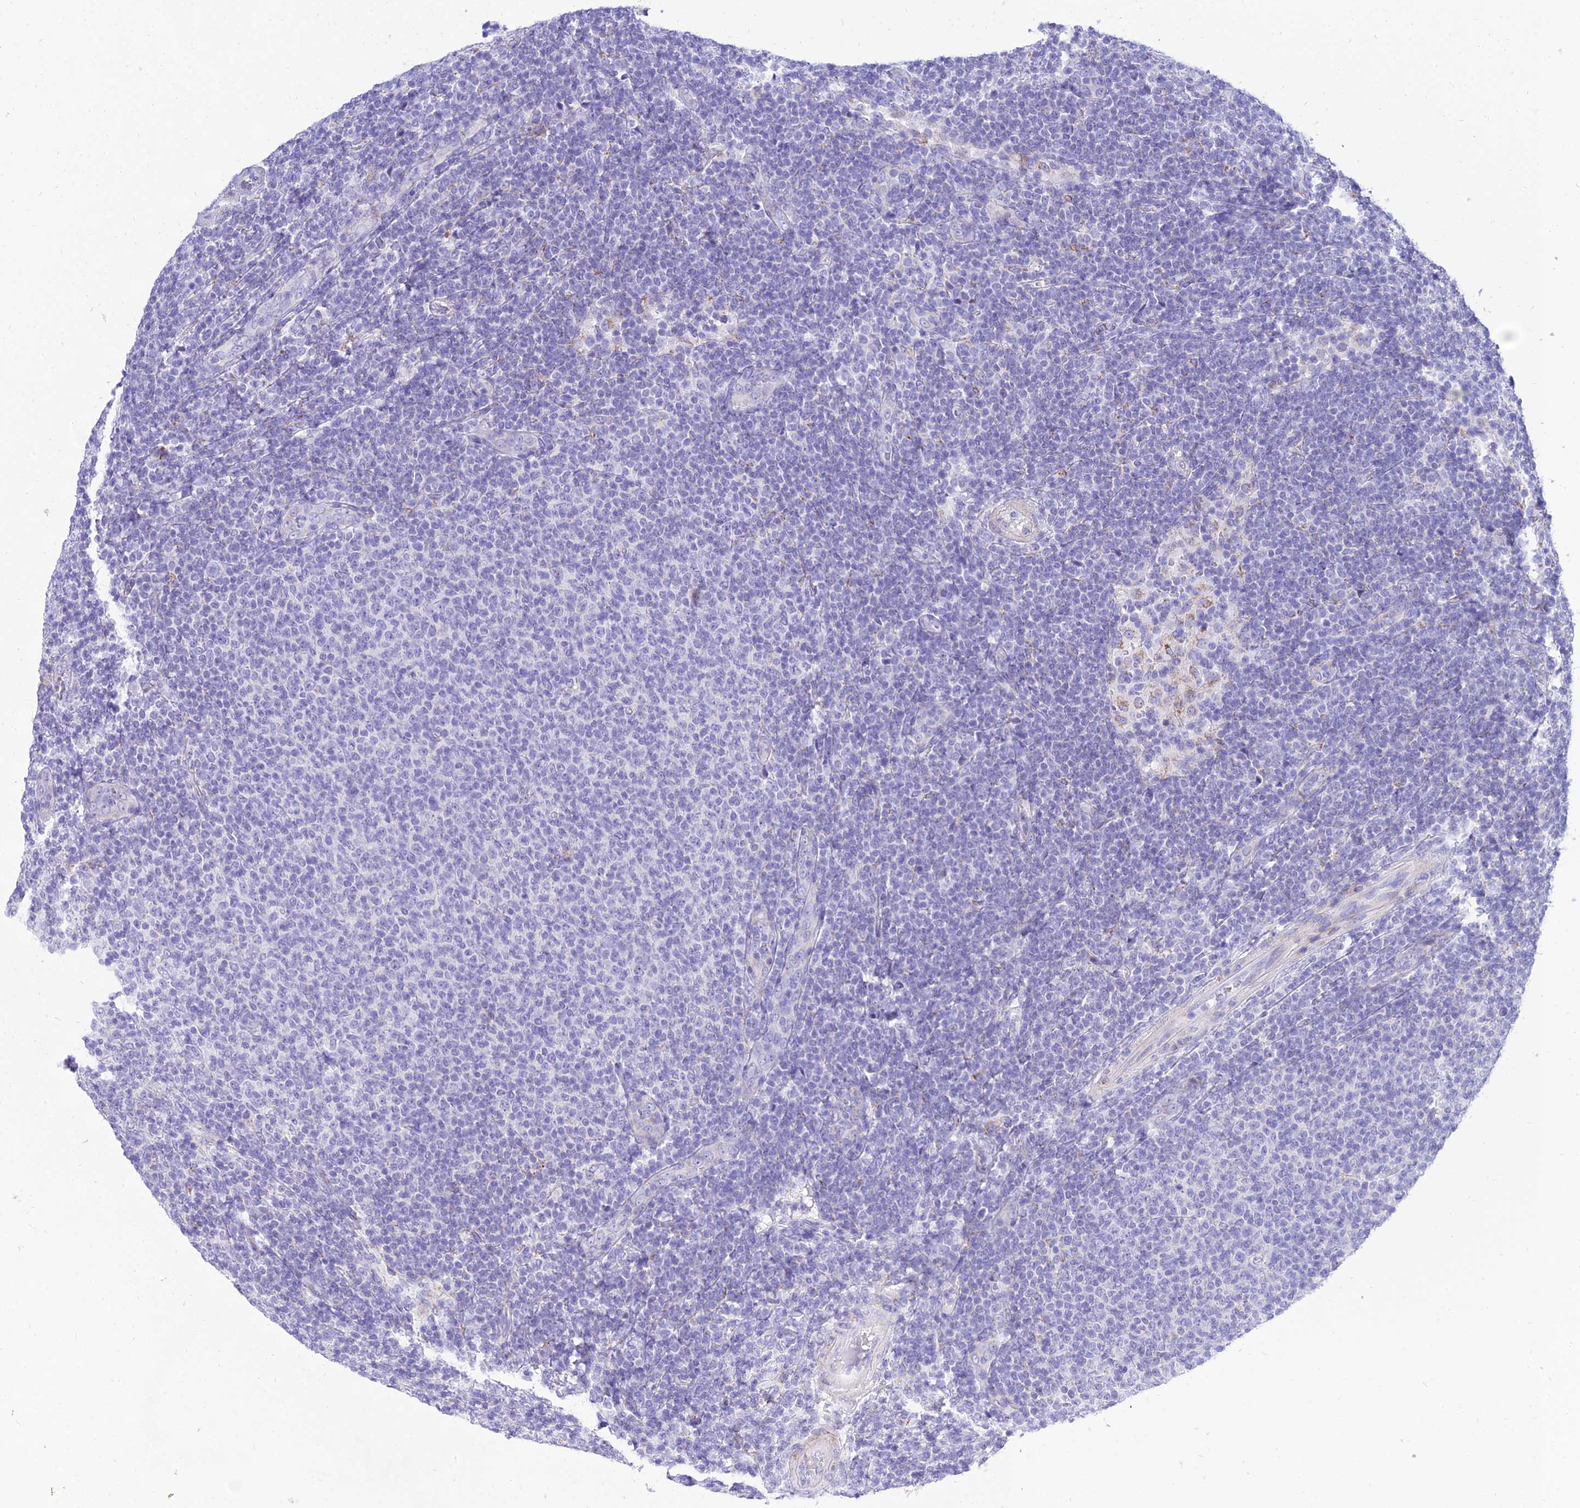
{"staining": {"intensity": "negative", "quantity": "none", "location": "none"}, "tissue": "lymphoma", "cell_type": "Tumor cells", "image_type": "cancer", "snomed": [{"axis": "morphology", "description": "Malignant lymphoma, non-Hodgkin's type, Low grade"}, {"axis": "topography", "description": "Lymph node"}], "caption": "IHC image of human malignant lymphoma, non-Hodgkin's type (low-grade) stained for a protein (brown), which displays no positivity in tumor cells. (Stains: DAB (3,3'-diaminobenzidine) immunohistochemistry with hematoxylin counter stain, Microscopy: brightfield microscopy at high magnification).", "gene": "PKN3", "patient": {"sex": "male", "age": 66}}